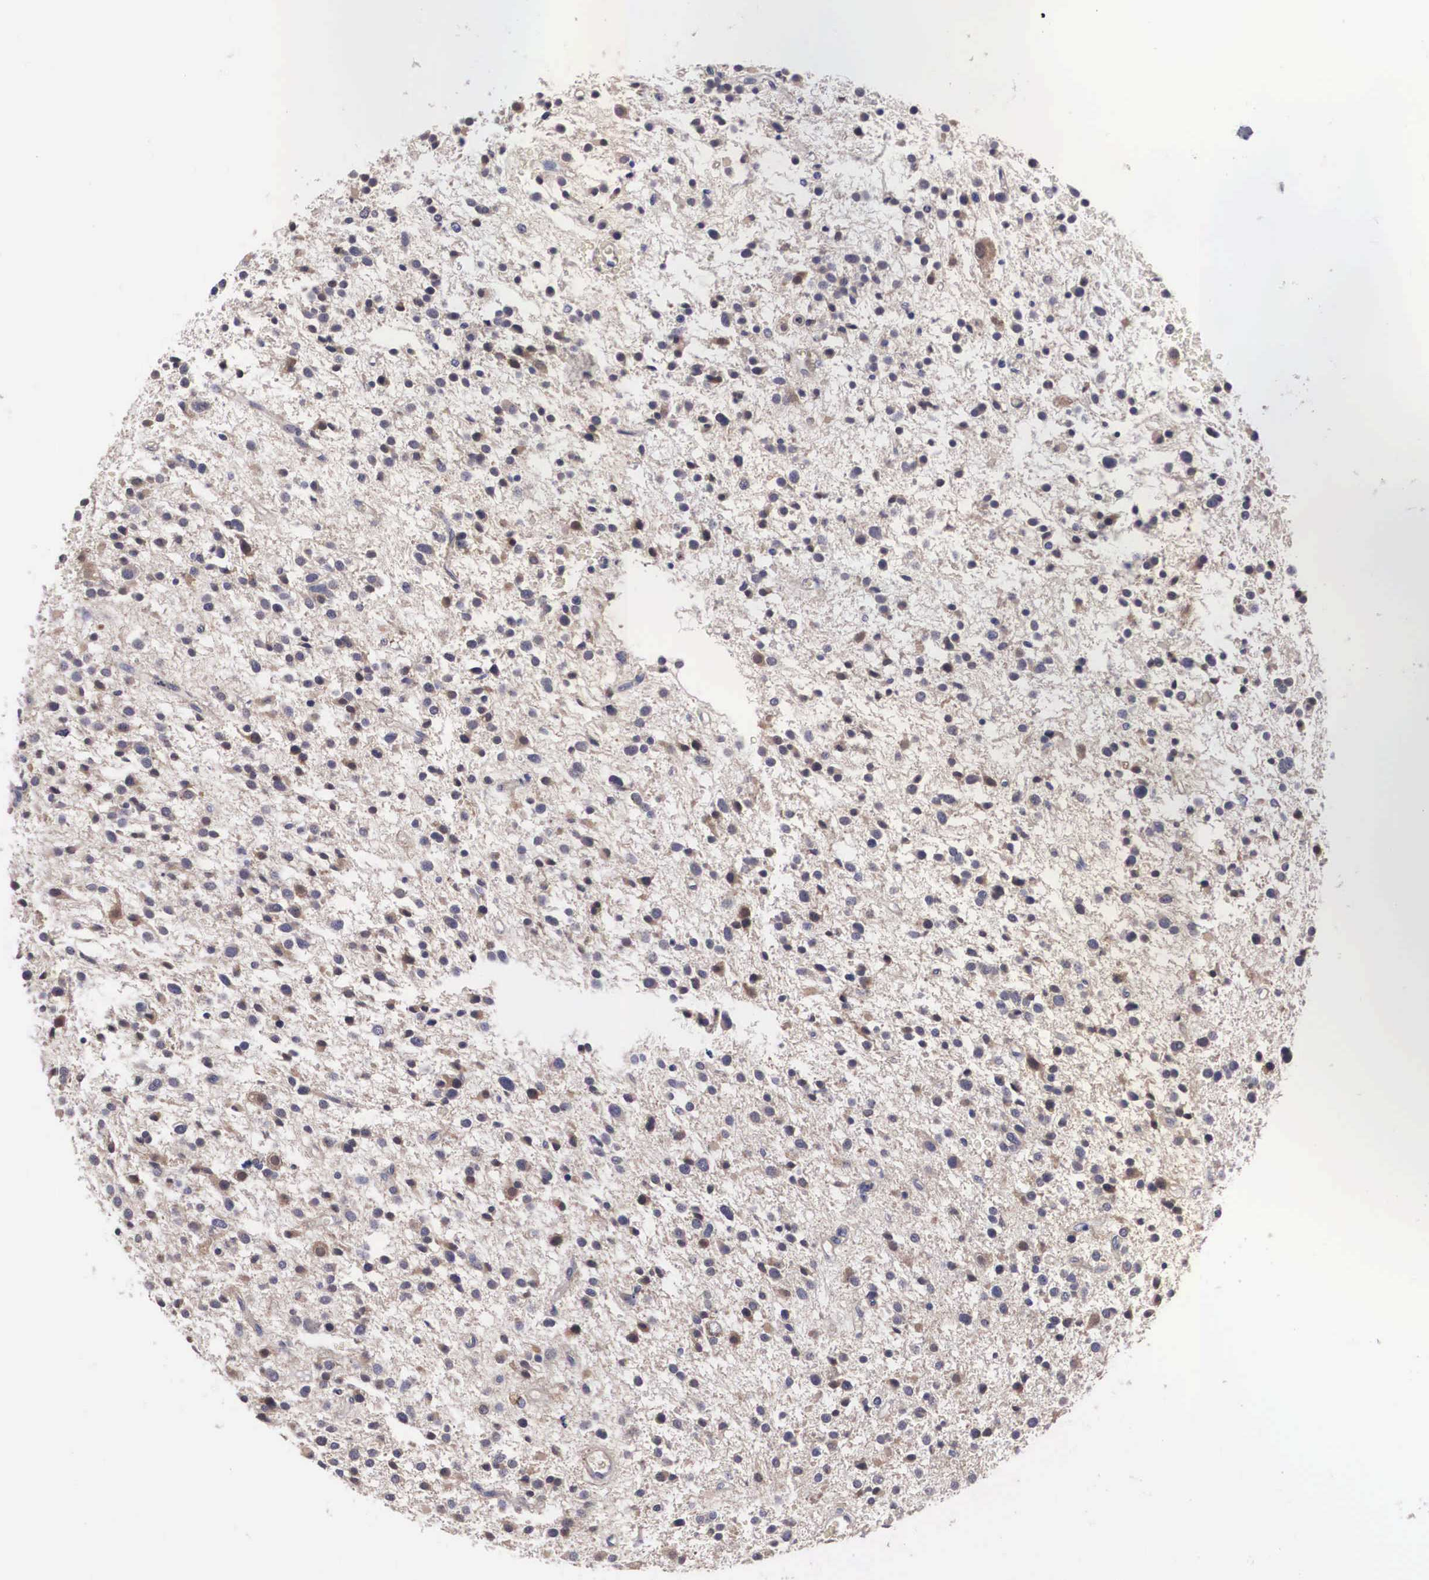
{"staining": {"intensity": "weak", "quantity": ">75%", "location": "cytoplasmic/membranous"}, "tissue": "glioma", "cell_type": "Tumor cells", "image_type": "cancer", "snomed": [{"axis": "morphology", "description": "Glioma, malignant, Low grade"}, {"axis": "topography", "description": "Brain"}], "caption": "Glioma stained with immunohistochemistry reveals weak cytoplasmic/membranous staining in about >75% of tumor cells. The protein of interest is shown in brown color, while the nuclei are stained blue.", "gene": "ABHD4", "patient": {"sex": "female", "age": 36}}